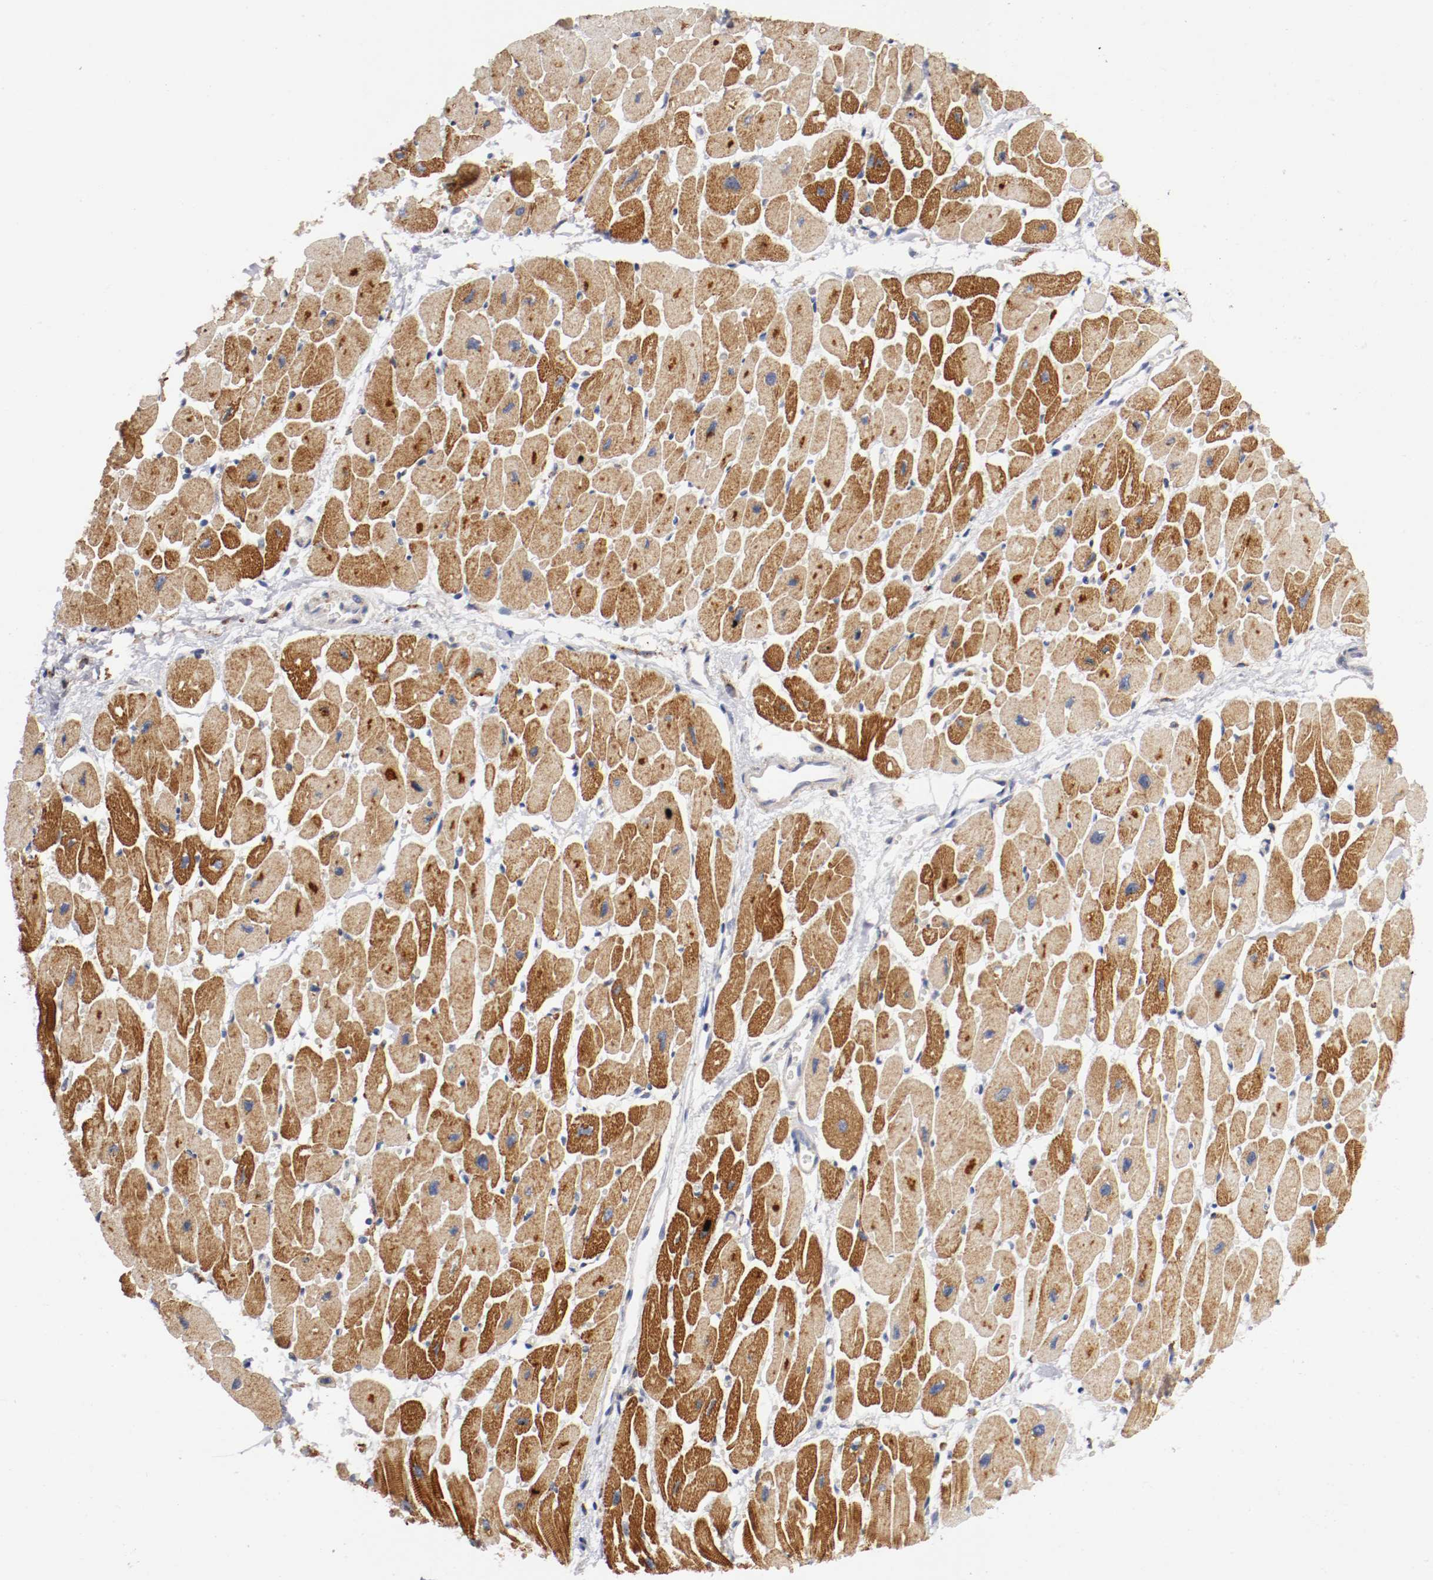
{"staining": {"intensity": "strong", "quantity": "25%-75%", "location": "cytoplasmic/membranous"}, "tissue": "heart muscle", "cell_type": "Cardiomyocytes", "image_type": "normal", "snomed": [{"axis": "morphology", "description": "Normal tissue, NOS"}, {"axis": "topography", "description": "Heart"}], "caption": "Protein expression analysis of normal heart muscle reveals strong cytoplasmic/membranous expression in approximately 25%-75% of cardiomyocytes. (DAB IHC with brightfield microscopy, high magnification).", "gene": "TRAF2", "patient": {"sex": "female", "age": 54}}